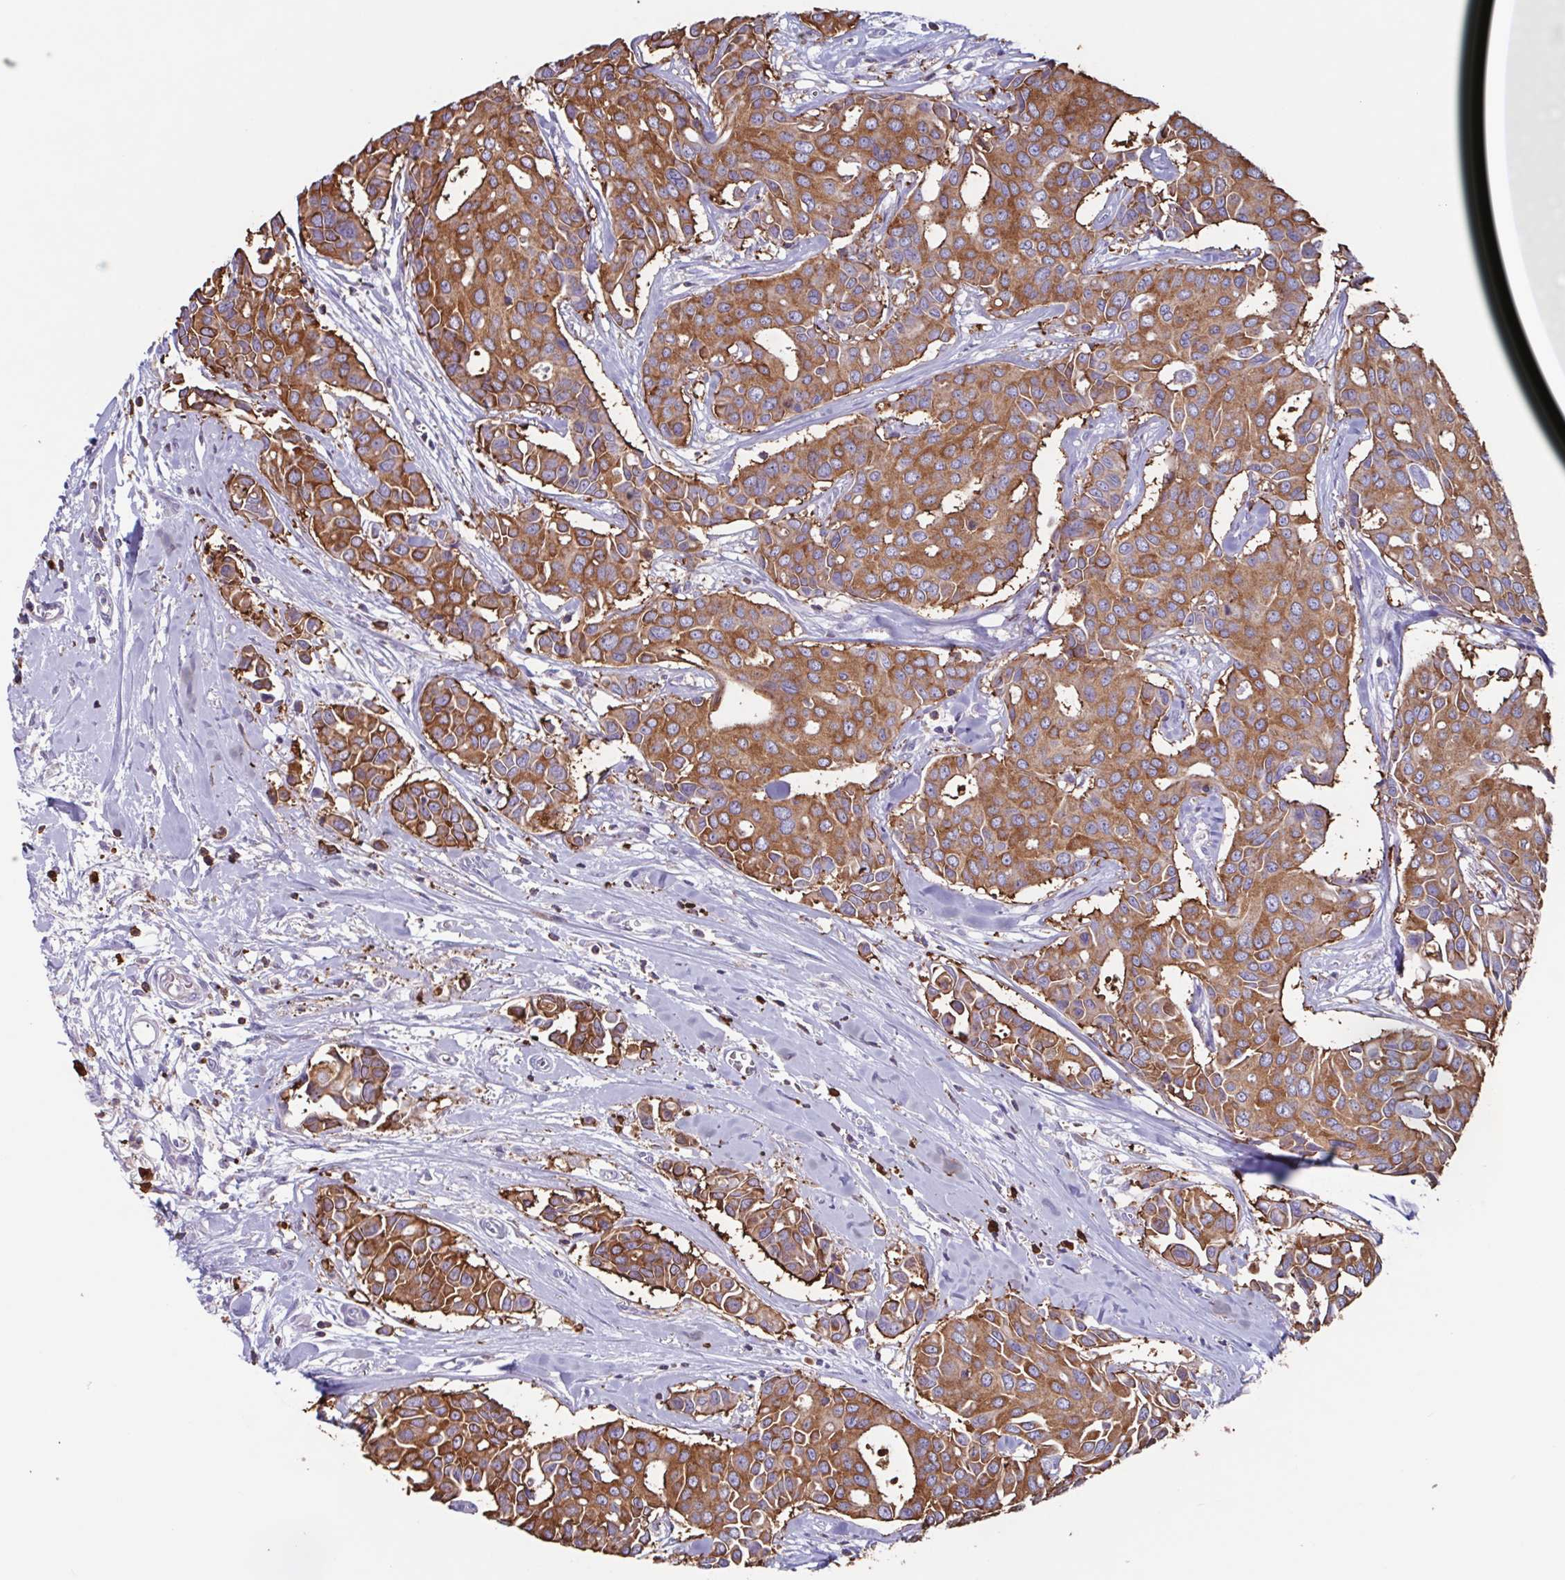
{"staining": {"intensity": "moderate", "quantity": ">75%", "location": "cytoplasmic/membranous"}, "tissue": "breast cancer", "cell_type": "Tumor cells", "image_type": "cancer", "snomed": [{"axis": "morphology", "description": "Duct carcinoma"}, {"axis": "topography", "description": "Breast"}], "caption": "DAB immunohistochemical staining of breast cancer (intraductal carcinoma) reveals moderate cytoplasmic/membranous protein positivity in about >75% of tumor cells. The staining was performed using DAB (3,3'-diaminobenzidine) to visualize the protein expression in brown, while the nuclei were stained in blue with hematoxylin (Magnification: 20x).", "gene": "TPD52", "patient": {"sex": "female", "age": 54}}